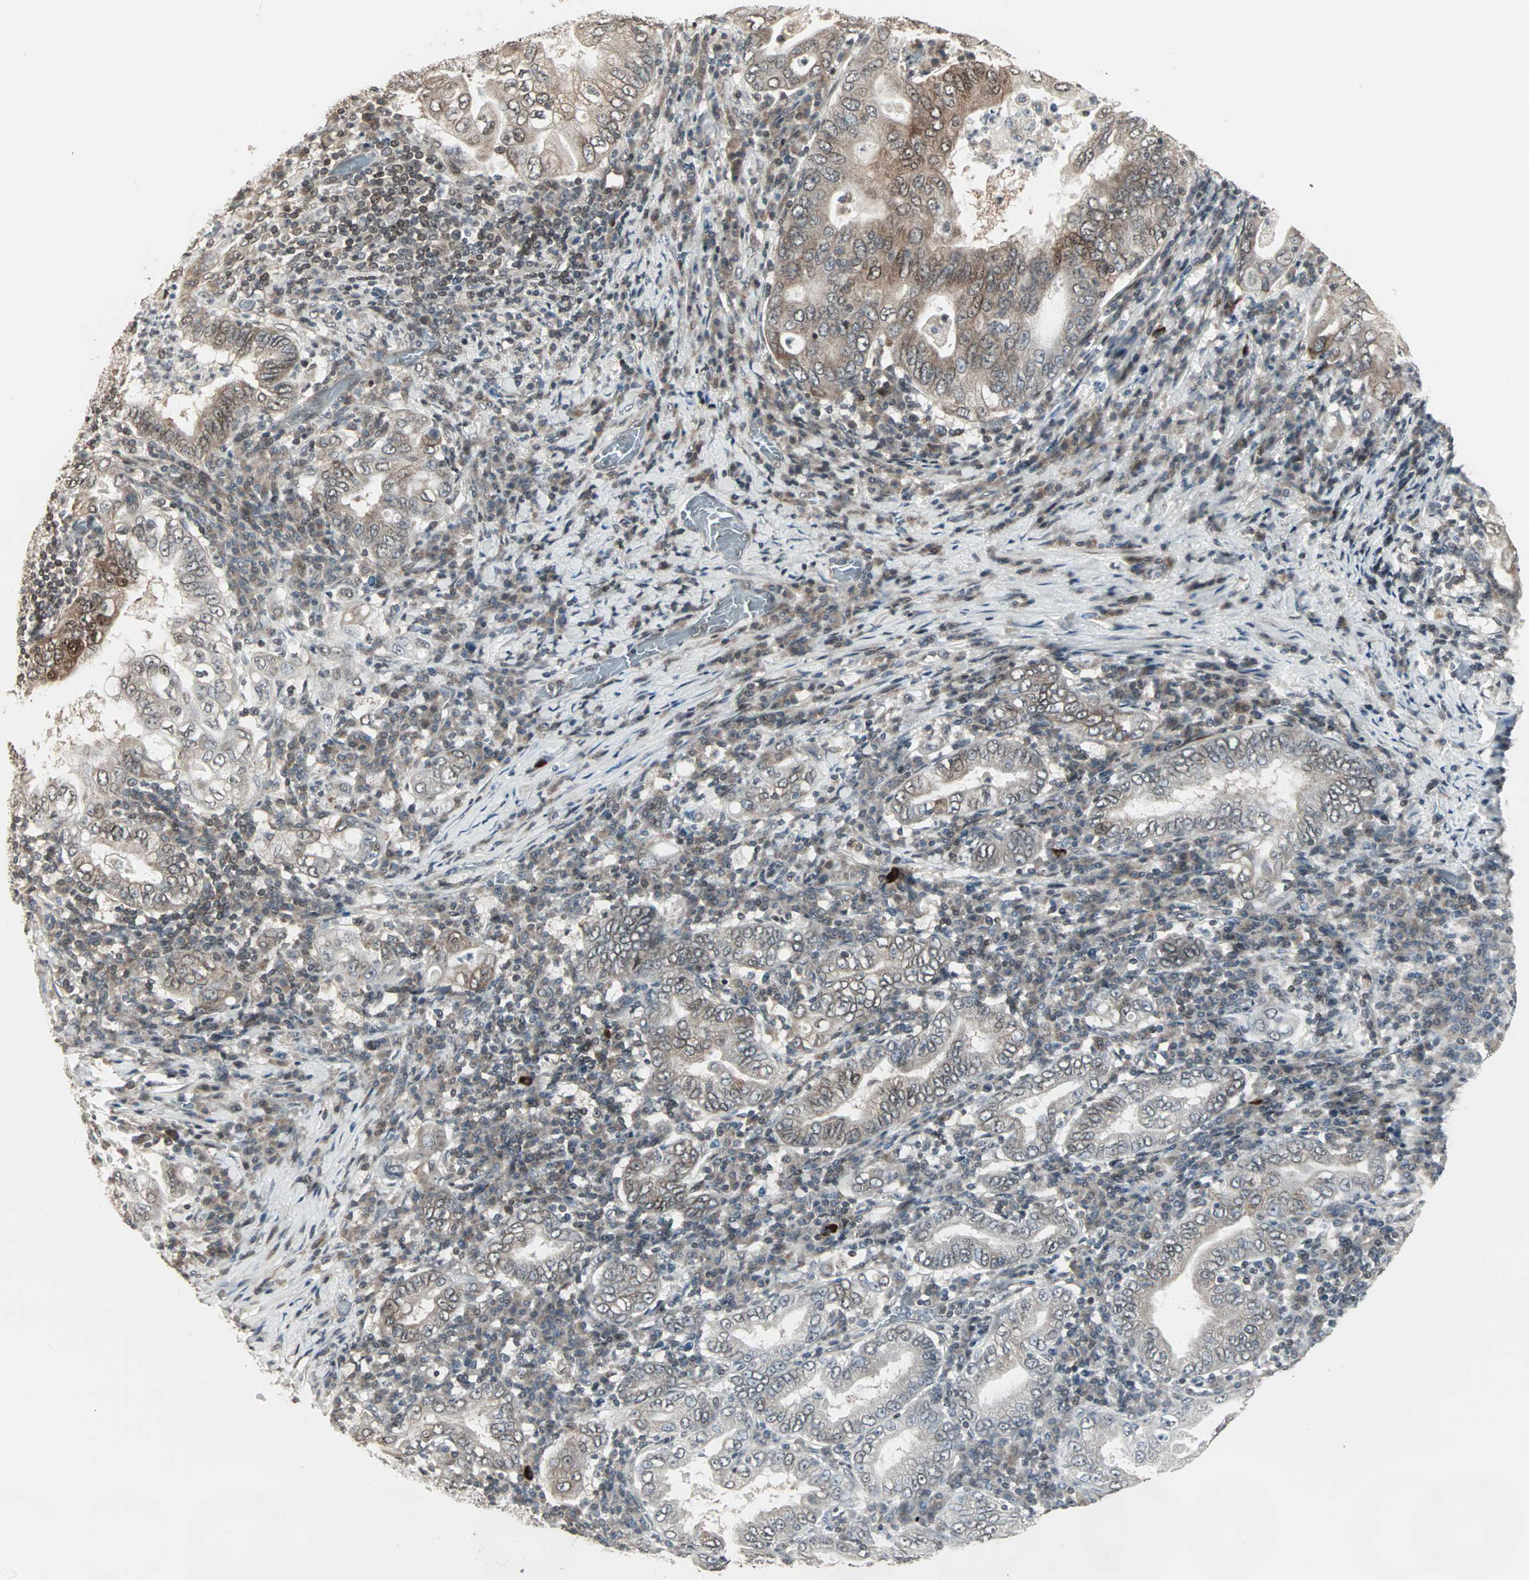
{"staining": {"intensity": "moderate", "quantity": "25%-75%", "location": "cytoplasmic/membranous"}, "tissue": "stomach cancer", "cell_type": "Tumor cells", "image_type": "cancer", "snomed": [{"axis": "morphology", "description": "Normal tissue, NOS"}, {"axis": "morphology", "description": "Adenocarcinoma, NOS"}, {"axis": "topography", "description": "Esophagus"}, {"axis": "topography", "description": "Stomach, upper"}, {"axis": "topography", "description": "Peripheral nerve tissue"}], "caption": "Immunohistochemical staining of adenocarcinoma (stomach) exhibits medium levels of moderate cytoplasmic/membranous expression in approximately 25%-75% of tumor cells. (Brightfield microscopy of DAB IHC at high magnification).", "gene": "CBLC", "patient": {"sex": "male", "age": 62}}